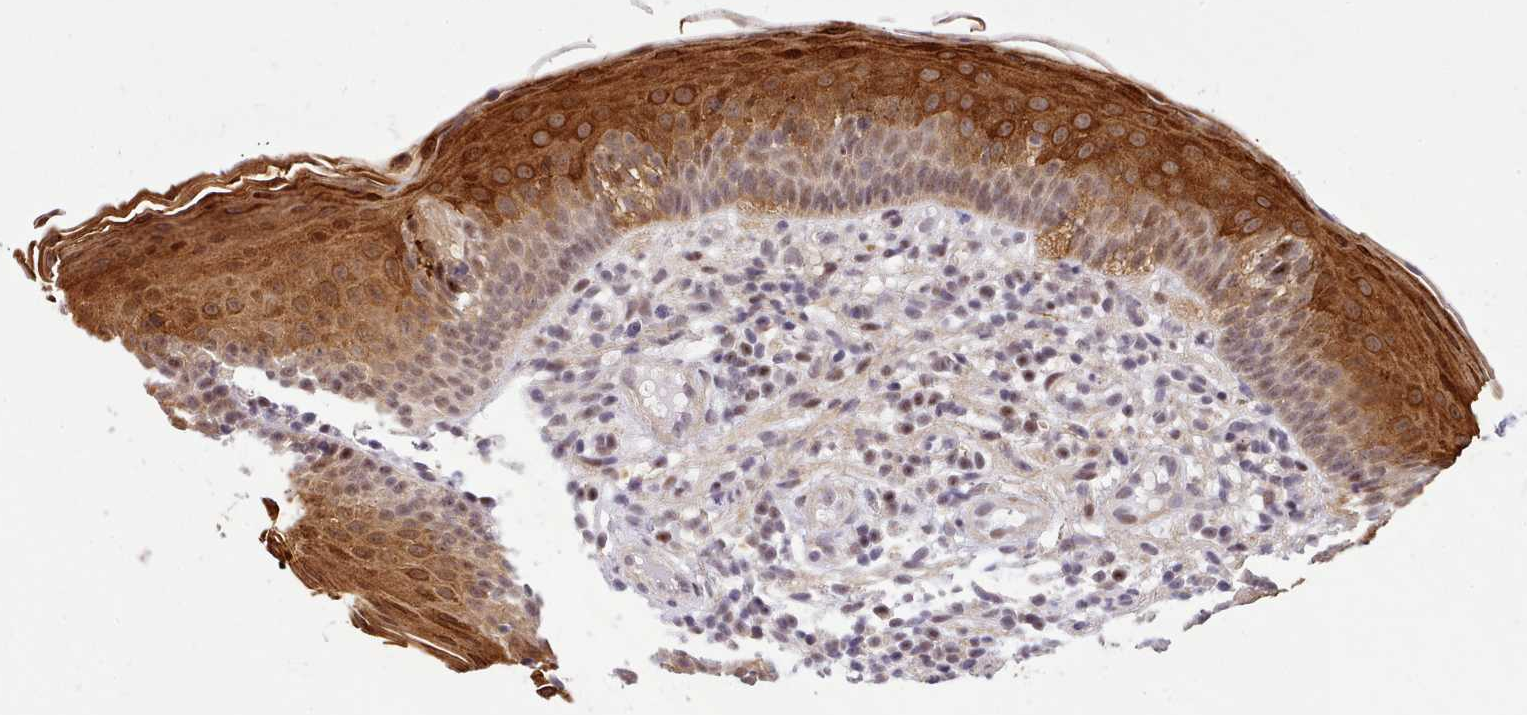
{"staining": {"intensity": "strong", "quantity": ">75%", "location": "cytoplasmic/membranous"}, "tissue": "oral mucosa", "cell_type": "Squamous epithelial cells", "image_type": "normal", "snomed": [{"axis": "morphology", "description": "Normal tissue, NOS"}, {"axis": "topography", "description": "Oral tissue"}], "caption": "Immunohistochemistry photomicrograph of benign oral mucosa stained for a protein (brown), which reveals high levels of strong cytoplasmic/membranous positivity in about >75% of squamous epithelial cells.", "gene": "HOXB7", "patient": {"sex": "male", "age": 46}}